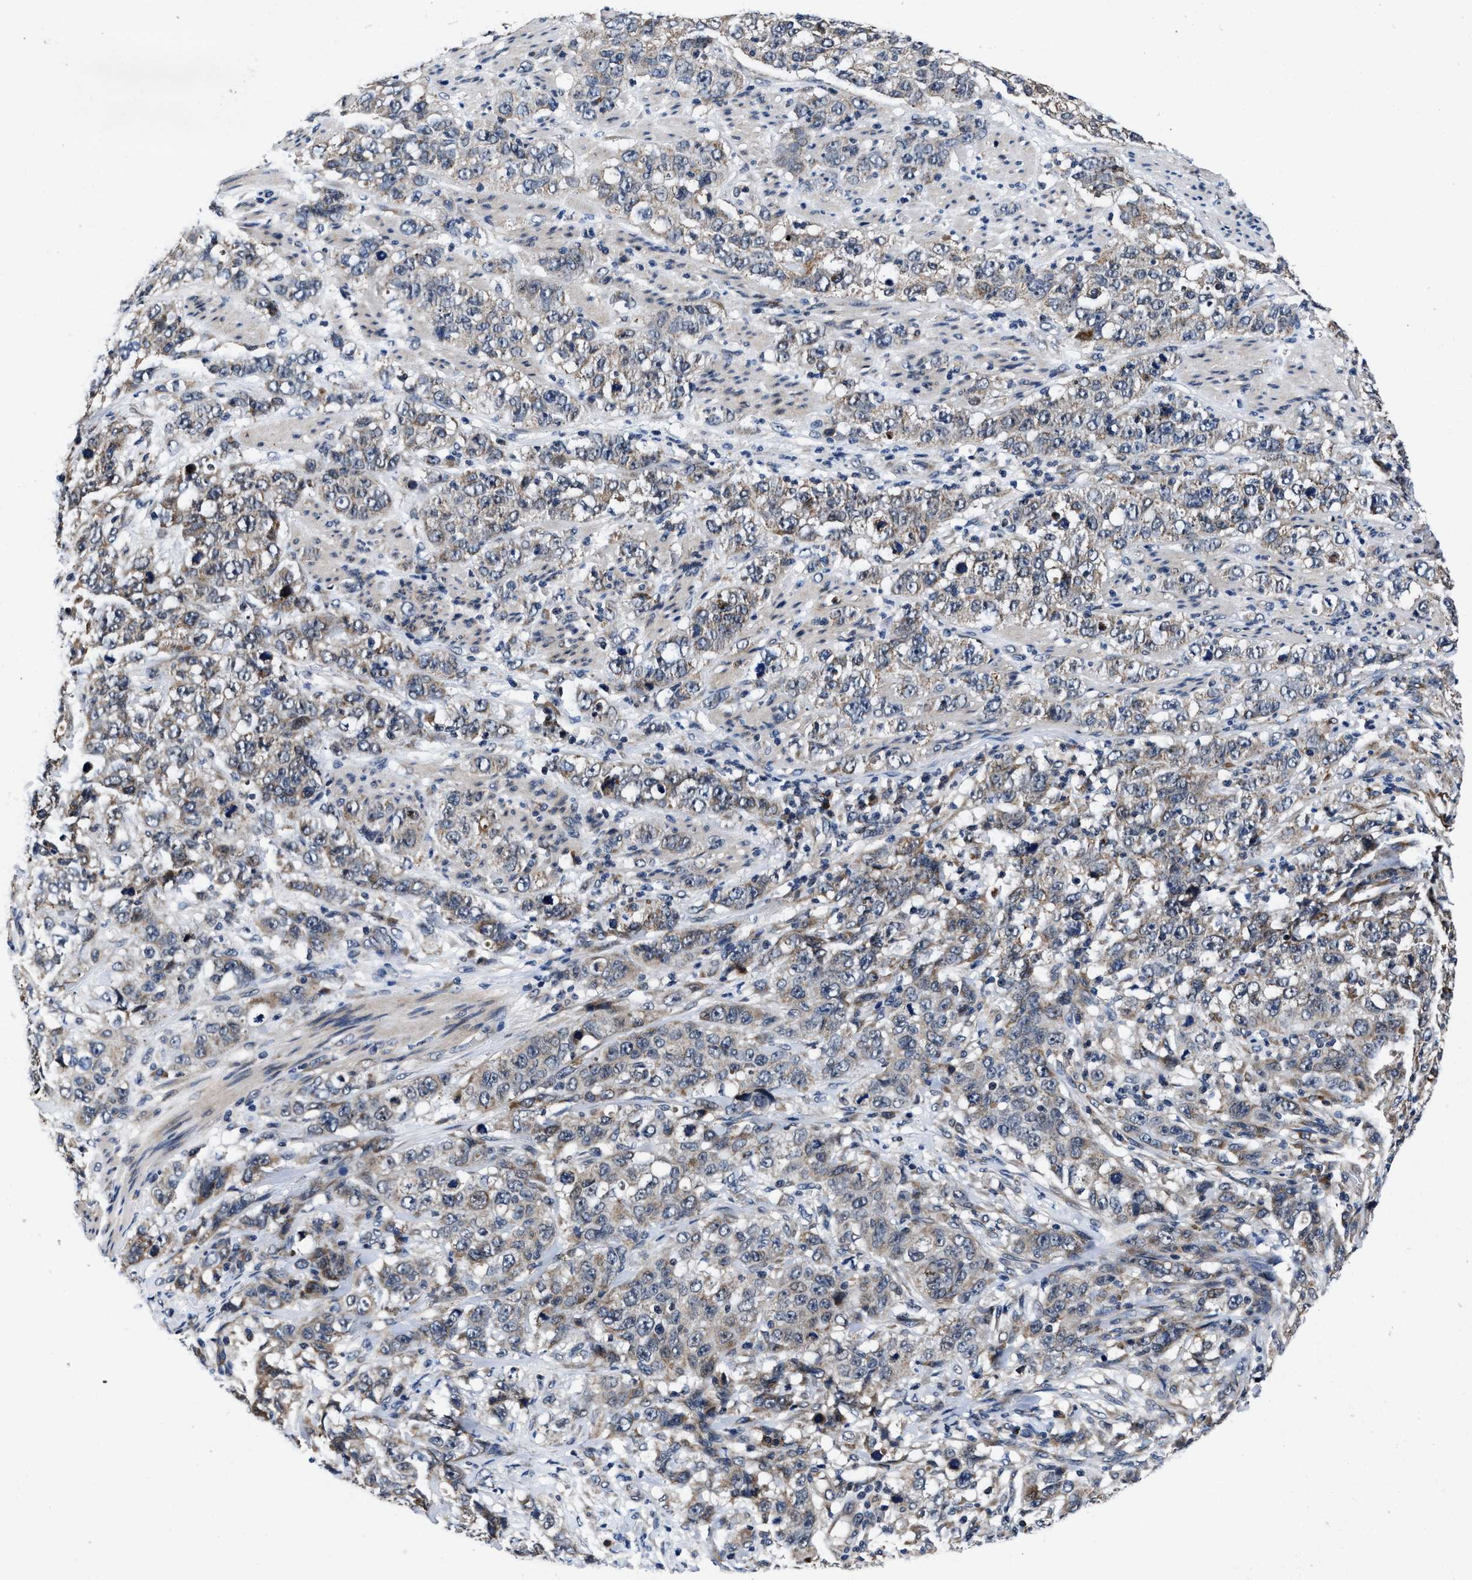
{"staining": {"intensity": "weak", "quantity": "<25%", "location": "cytoplasmic/membranous"}, "tissue": "stomach cancer", "cell_type": "Tumor cells", "image_type": "cancer", "snomed": [{"axis": "morphology", "description": "Adenocarcinoma, NOS"}, {"axis": "topography", "description": "Stomach"}], "caption": "Stomach adenocarcinoma stained for a protein using immunohistochemistry reveals no expression tumor cells.", "gene": "TMEM53", "patient": {"sex": "male", "age": 48}}